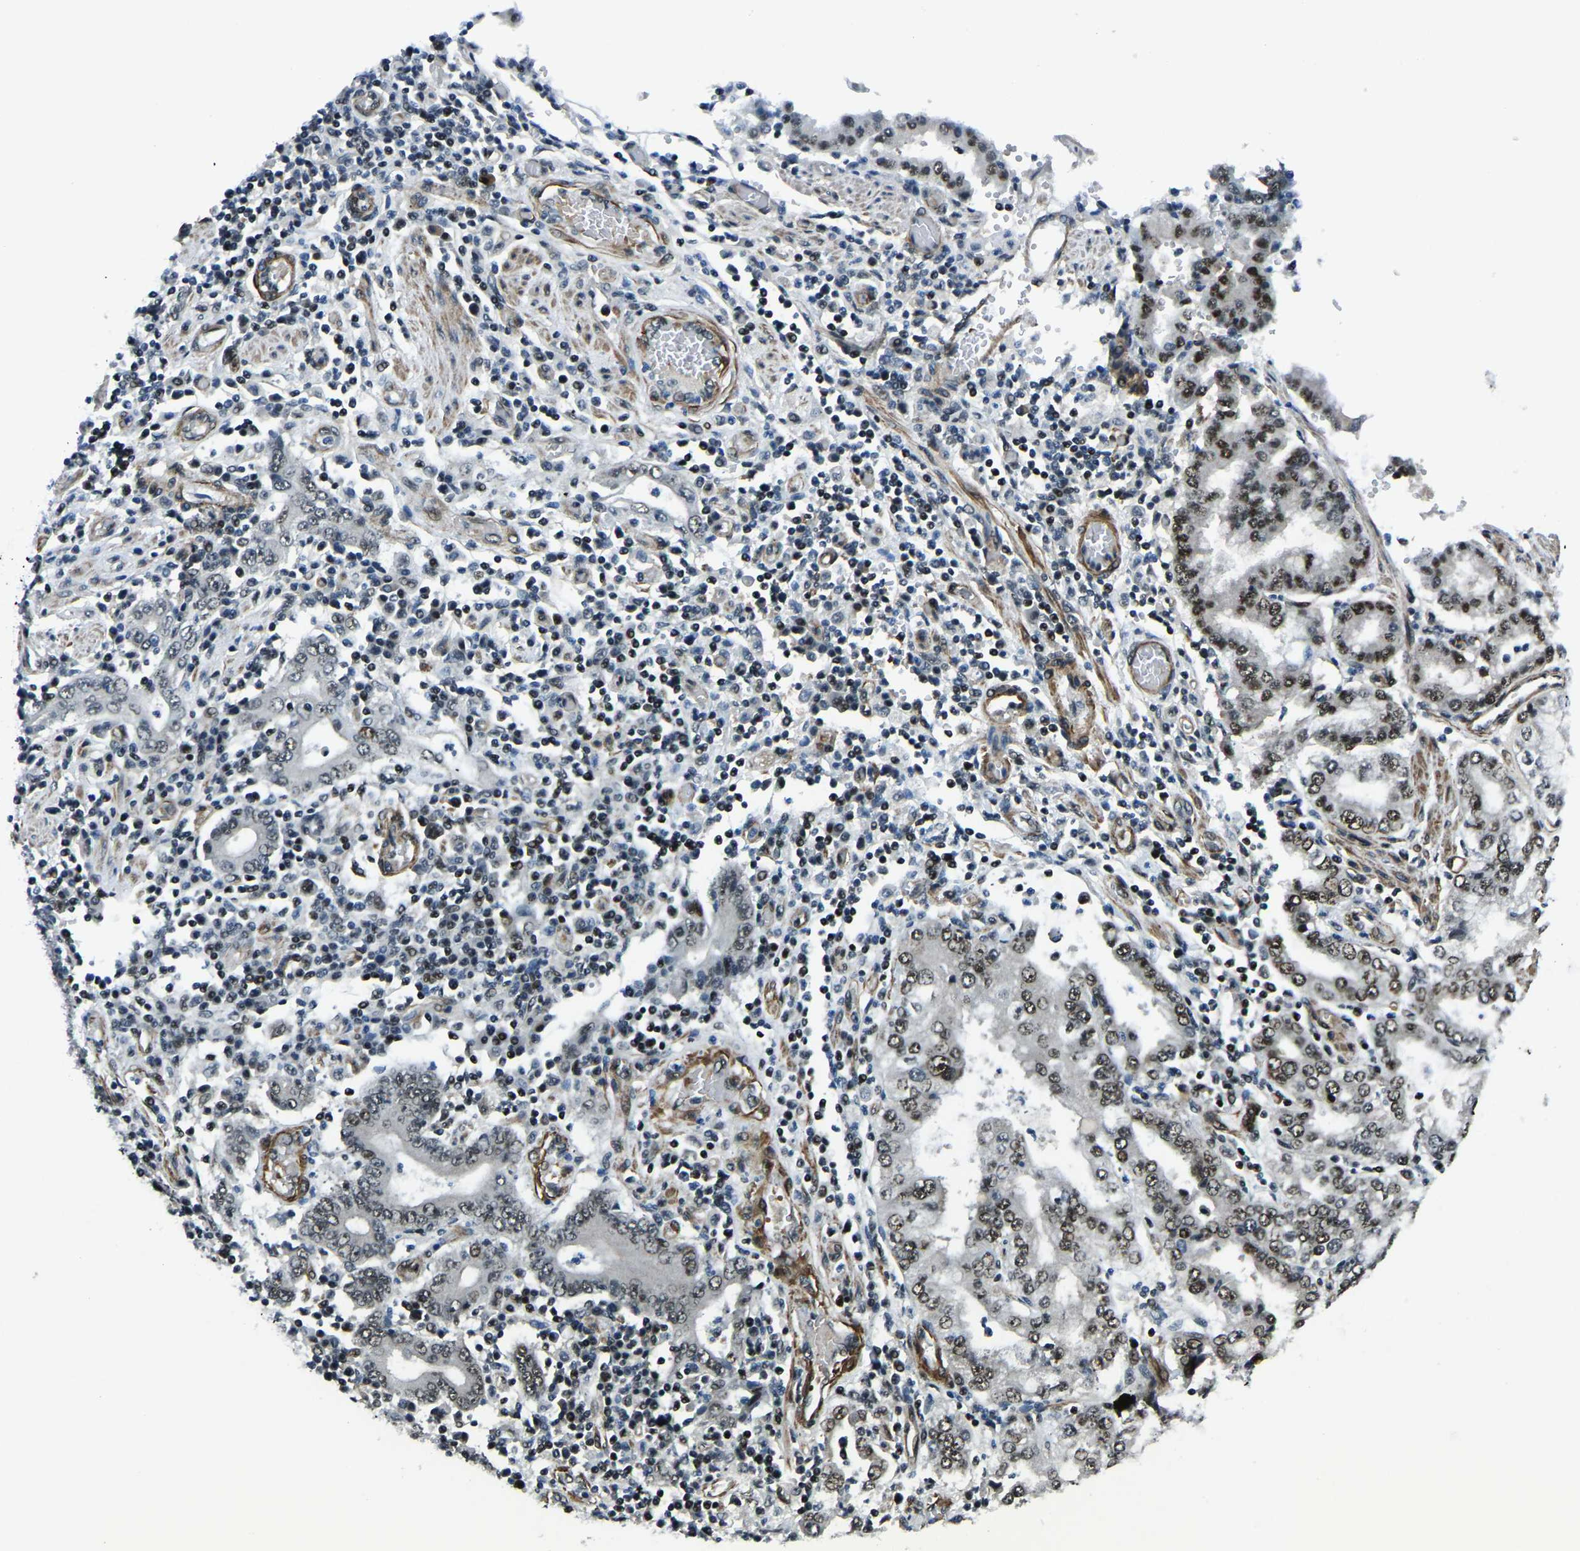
{"staining": {"intensity": "moderate", "quantity": ">75%", "location": "nuclear"}, "tissue": "stomach cancer", "cell_type": "Tumor cells", "image_type": "cancer", "snomed": [{"axis": "morphology", "description": "Adenocarcinoma, NOS"}, {"axis": "topography", "description": "Stomach"}], "caption": "Immunohistochemistry (IHC) image of stomach cancer (adenocarcinoma) stained for a protein (brown), which displays medium levels of moderate nuclear expression in approximately >75% of tumor cells.", "gene": "PRCC", "patient": {"sex": "male", "age": 76}}